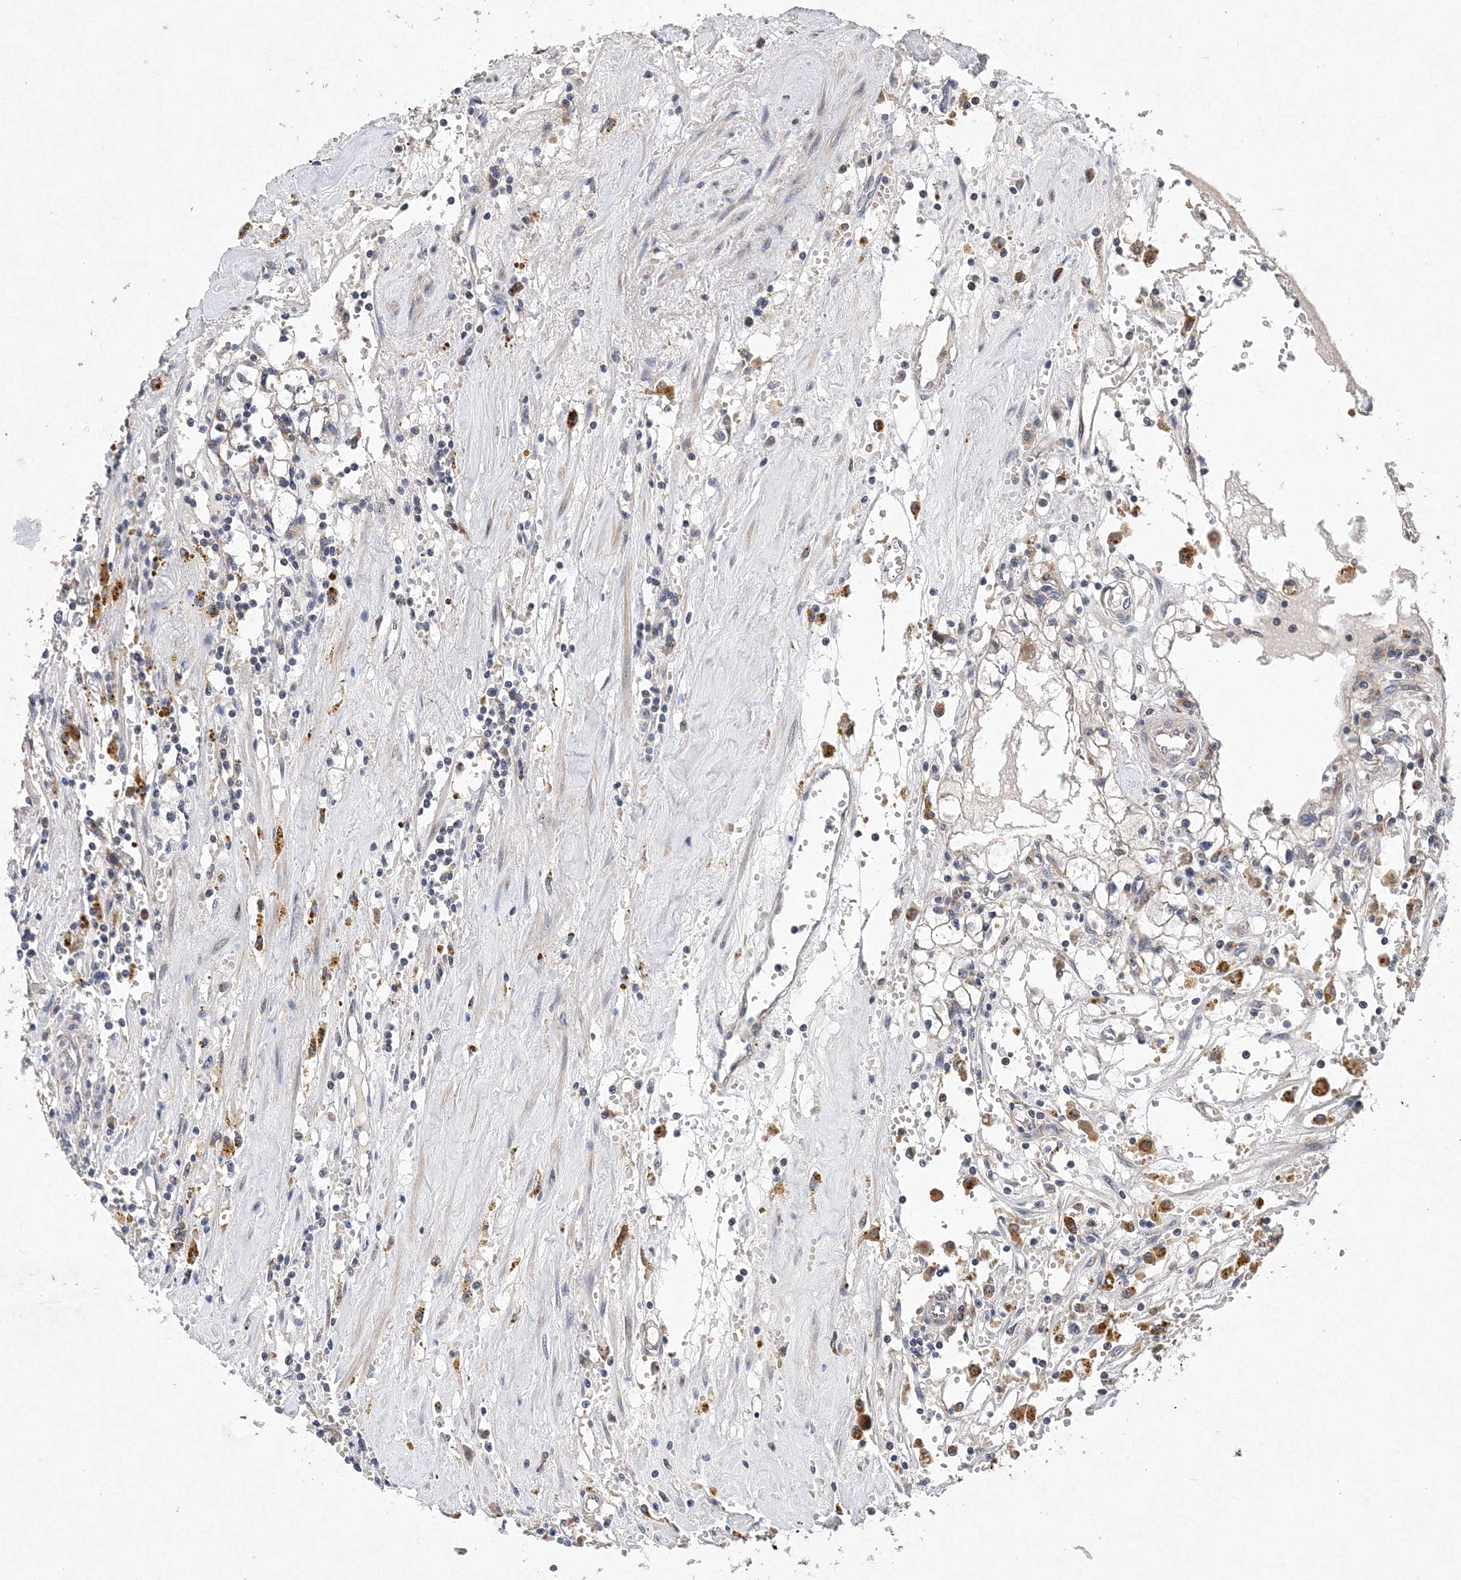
{"staining": {"intensity": "negative", "quantity": "none", "location": "none"}, "tissue": "renal cancer", "cell_type": "Tumor cells", "image_type": "cancer", "snomed": [{"axis": "morphology", "description": "Adenocarcinoma, NOS"}, {"axis": "topography", "description": "Kidney"}], "caption": "Protein analysis of adenocarcinoma (renal) displays no significant expression in tumor cells.", "gene": "PROSER1", "patient": {"sex": "male", "age": 56}}